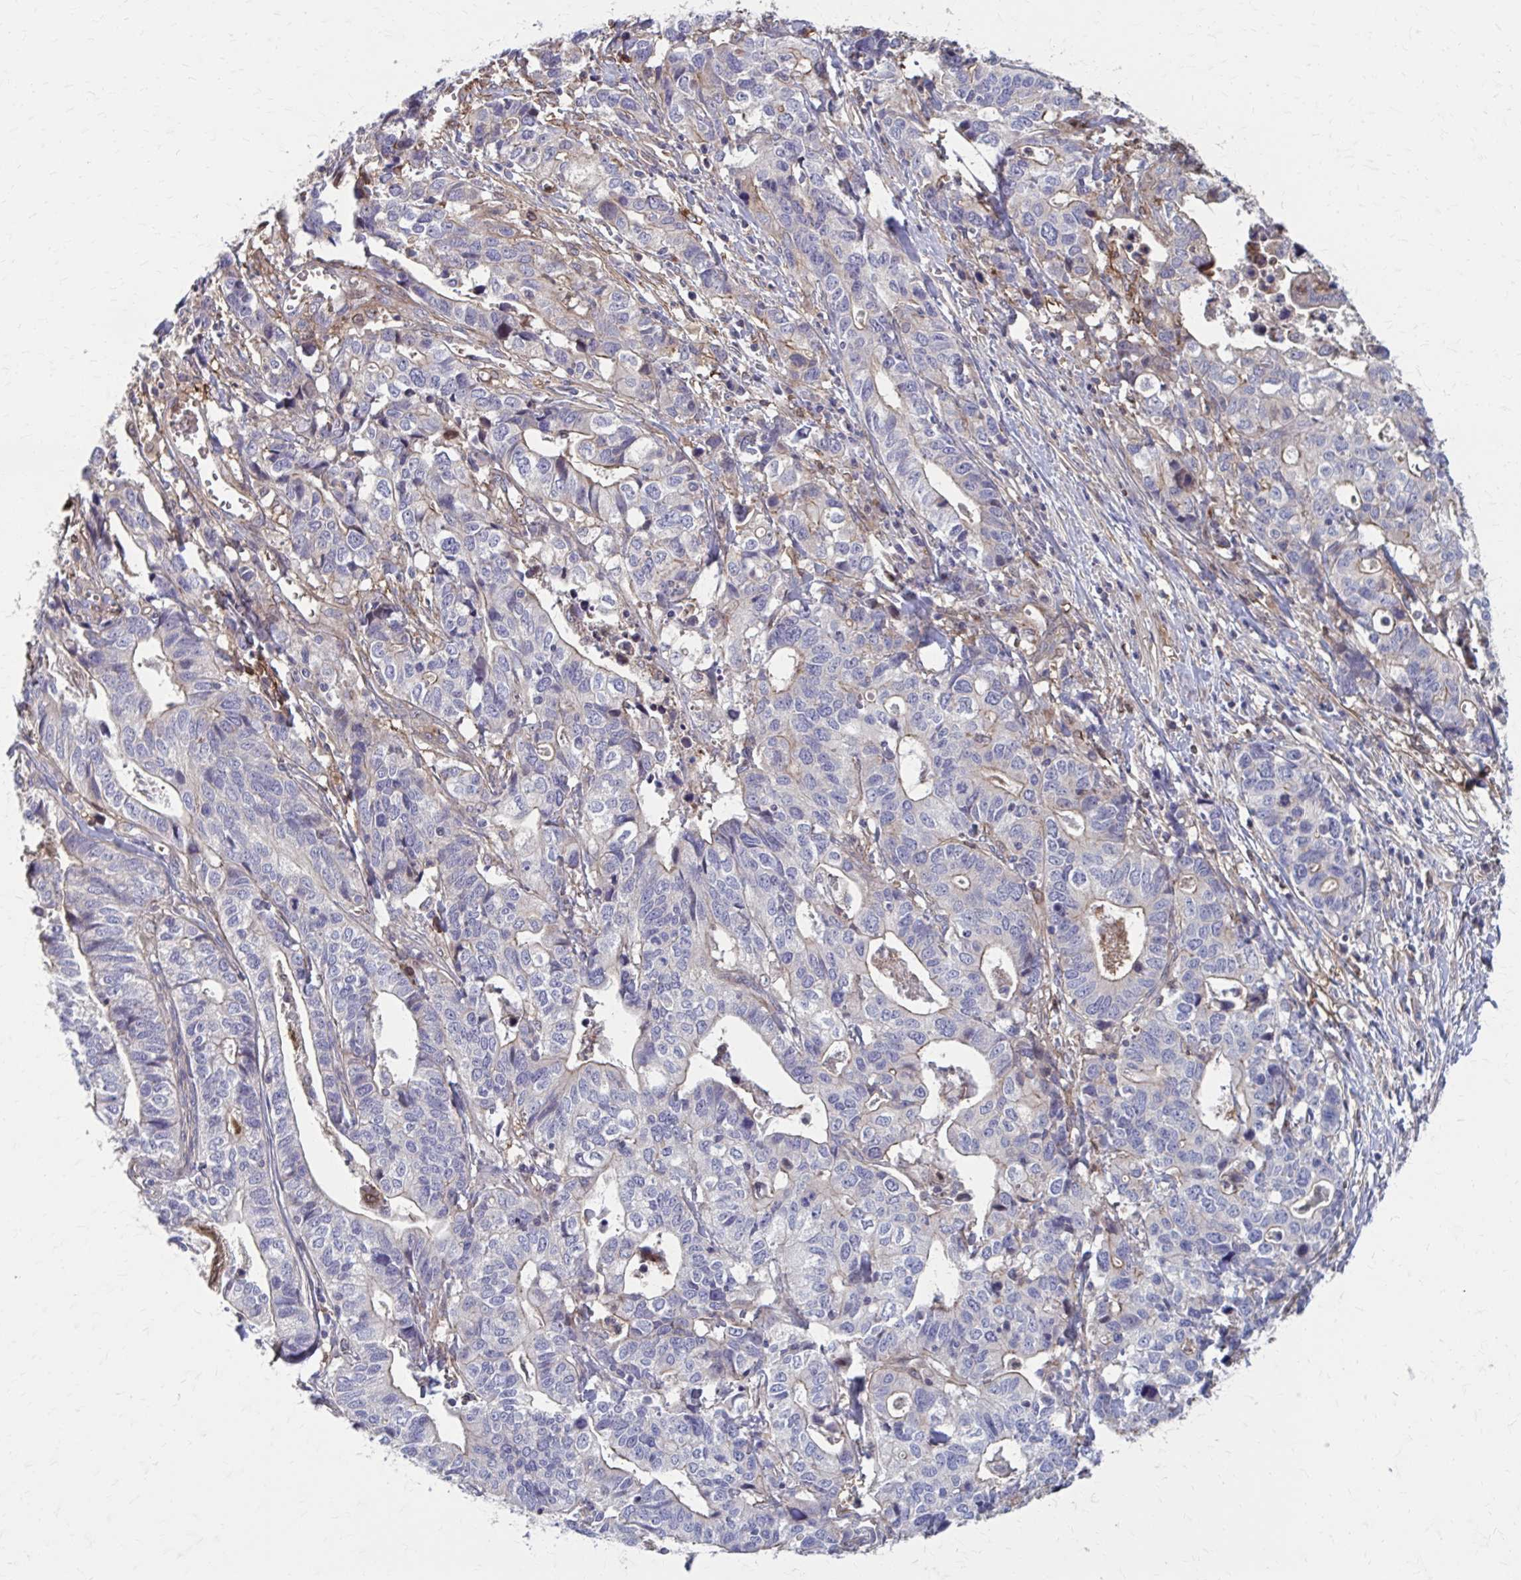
{"staining": {"intensity": "weak", "quantity": "<25%", "location": "cytoplasmic/membranous"}, "tissue": "stomach cancer", "cell_type": "Tumor cells", "image_type": "cancer", "snomed": [{"axis": "morphology", "description": "Adenocarcinoma, NOS"}, {"axis": "topography", "description": "Stomach, upper"}], "caption": "Protein analysis of stomach cancer reveals no significant expression in tumor cells.", "gene": "MMP14", "patient": {"sex": "female", "age": 67}}